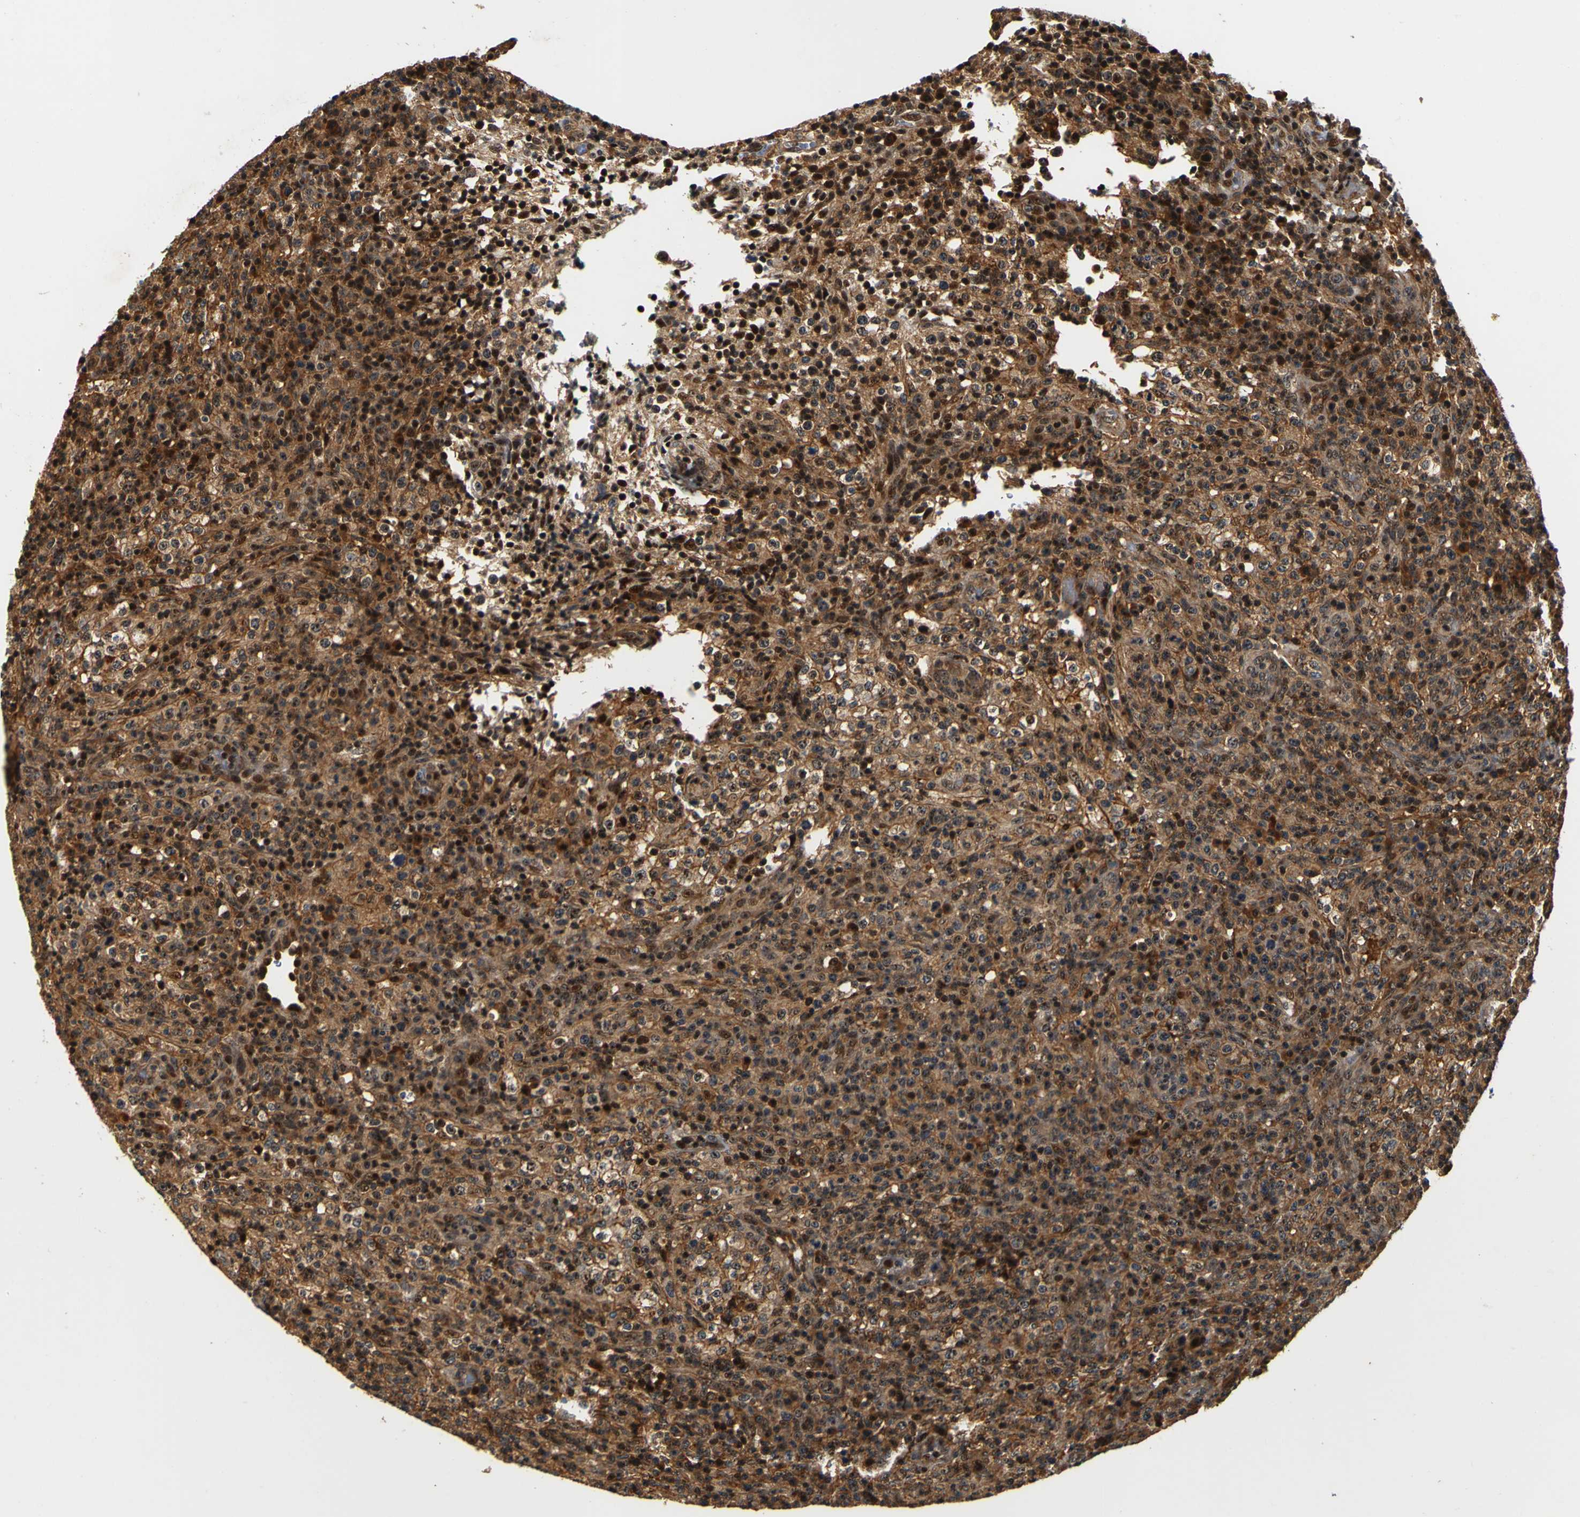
{"staining": {"intensity": "strong", "quantity": ">75%", "location": "cytoplasmic/membranous,nuclear"}, "tissue": "lymphoma", "cell_type": "Tumor cells", "image_type": "cancer", "snomed": [{"axis": "morphology", "description": "Malignant lymphoma, non-Hodgkin's type, High grade"}, {"axis": "topography", "description": "Lymph node"}], "caption": "Immunohistochemical staining of lymphoma reveals high levels of strong cytoplasmic/membranous and nuclear expression in about >75% of tumor cells.", "gene": "LRP4", "patient": {"sex": "female", "age": 76}}